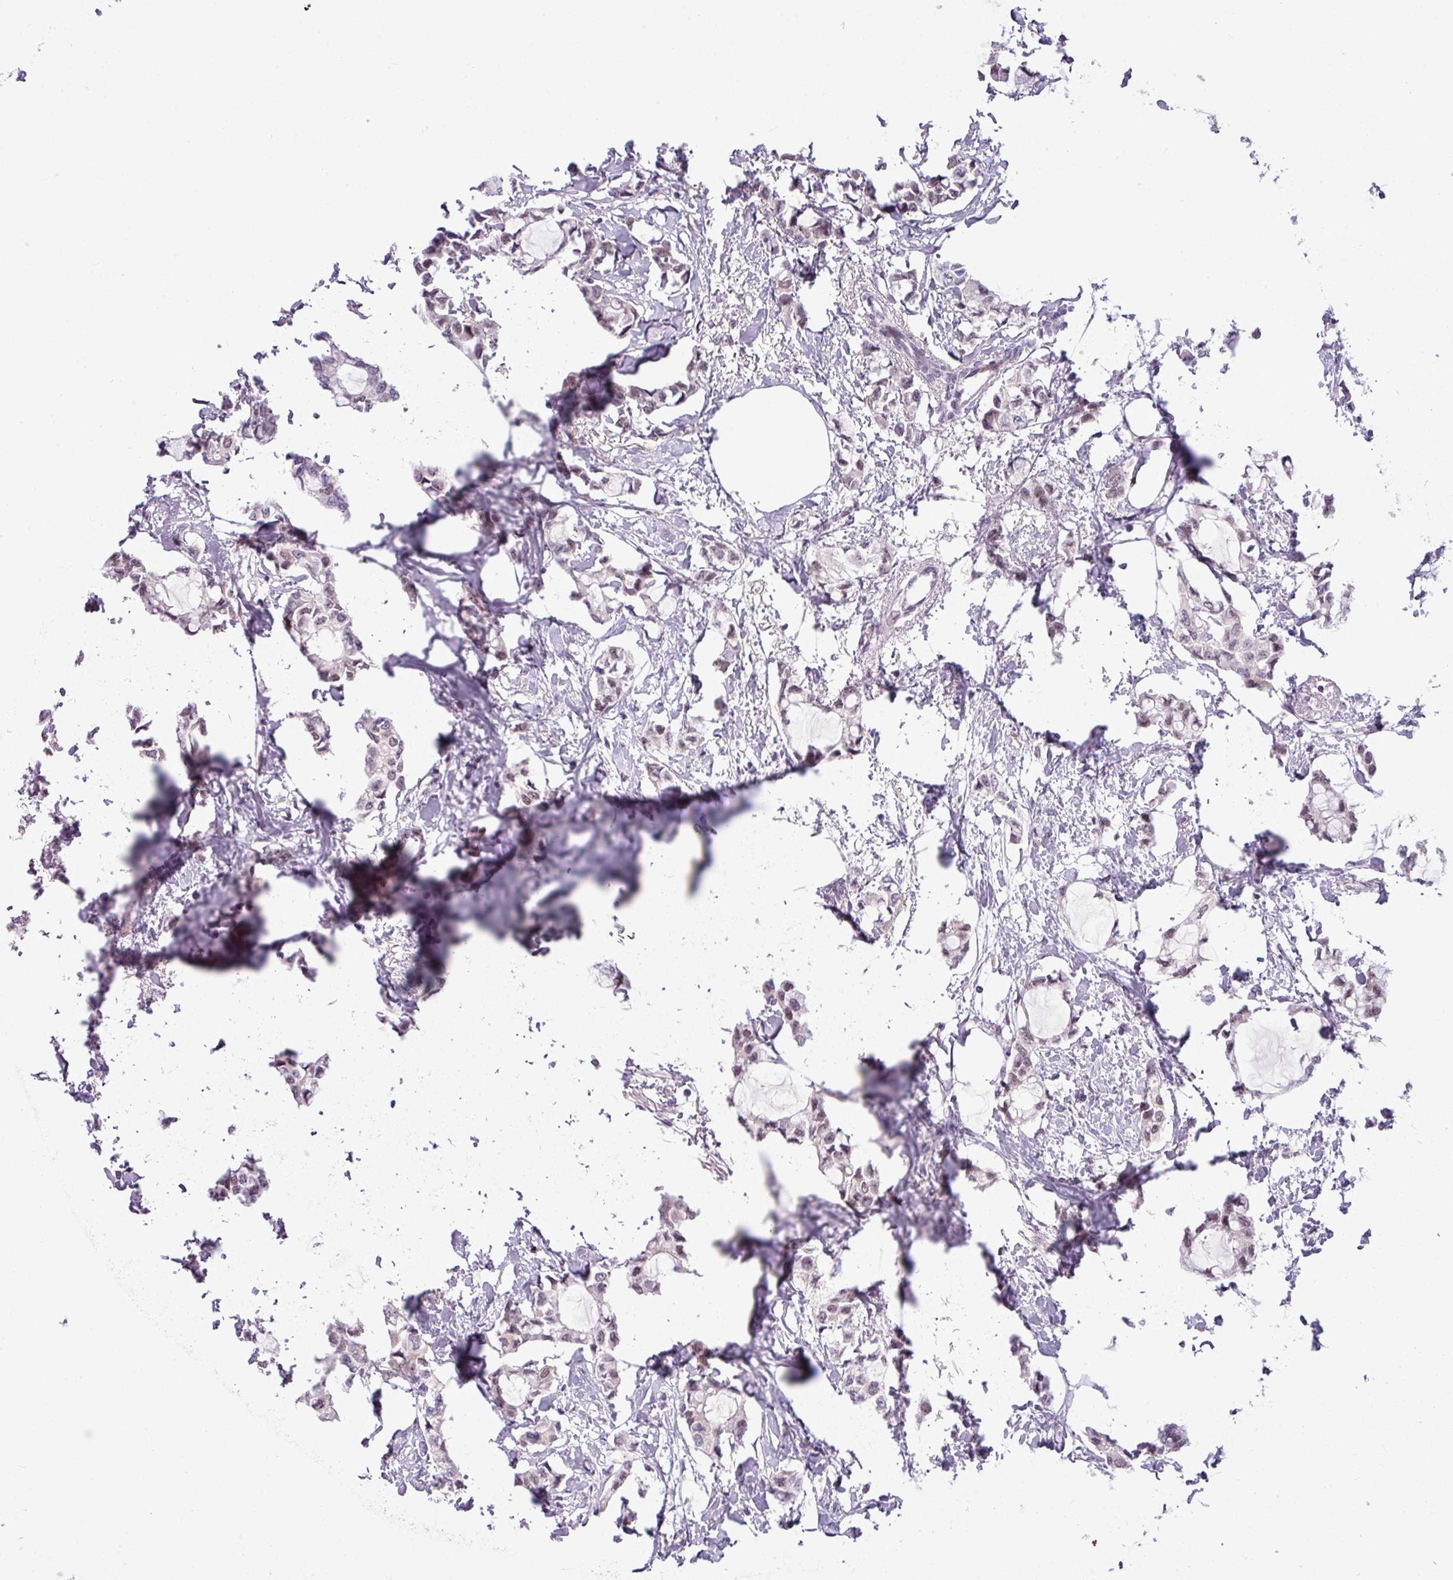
{"staining": {"intensity": "weak", "quantity": "<25%", "location": "nuclear"}, "tissue": "breast cancer", "cell_type": "Tumor cells", "image_type": "cancer", "snomed": [{"axis": "morphology", "description": "Duct carcinoma"}, {"axis": "topography", "description": "Breast"}], "caption": "This is an IHC micrograph of human breast infiltrating ductal carcinoma. There is no staining in tumor cells.", "gene": "SLC66A2", "patient": {"sex": "female", "age": 73}}